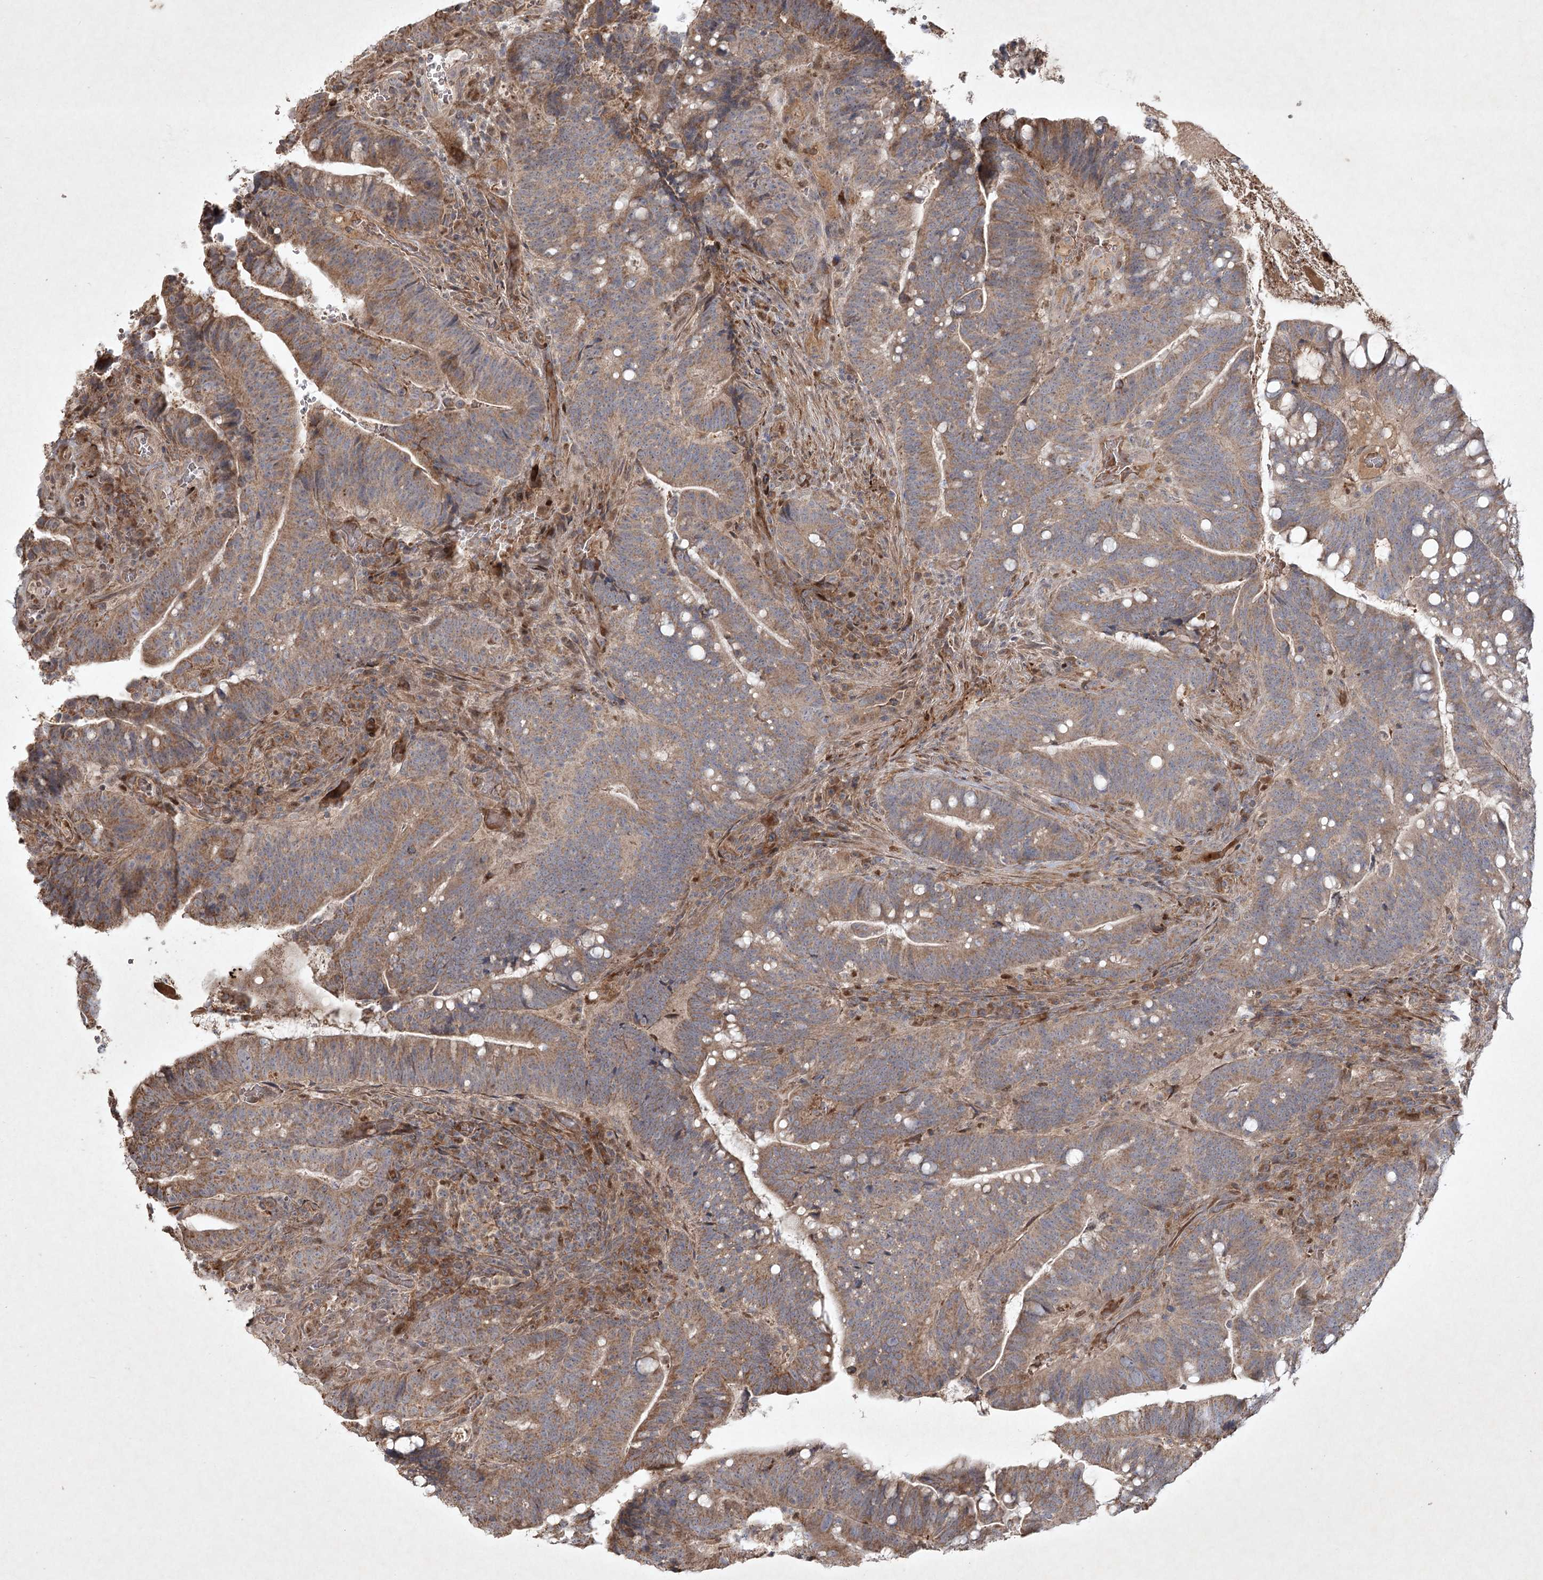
{"staining": {"intensity": "moderate", "quantity": ">75%", "location": "cytoplasmic/membranous"}, "tissue": "colorectal cancer", "cell_type": "Tumor cells", "image_type": "cancer", "snomed": [{"axis": "morphology", "description": "Adenocarcinoma, NOS"}, {"axis": "topography", "description": "Colon"}], "caption": "Colorectal adenocarcinoma stained with DAB IHC displays medium levels of moderate cytoplasmic/membranous staining in approximately >75% of tumor cells. The staining was performed using DAB (3,3'-diaminobenzidine) to visualize the protein expression in brown, while the nuclei were stained in blue with hematoxylin (Magnification: 20x).", "gene": "KBTBD4", "patient": {"sex": "female", "age": 66}}